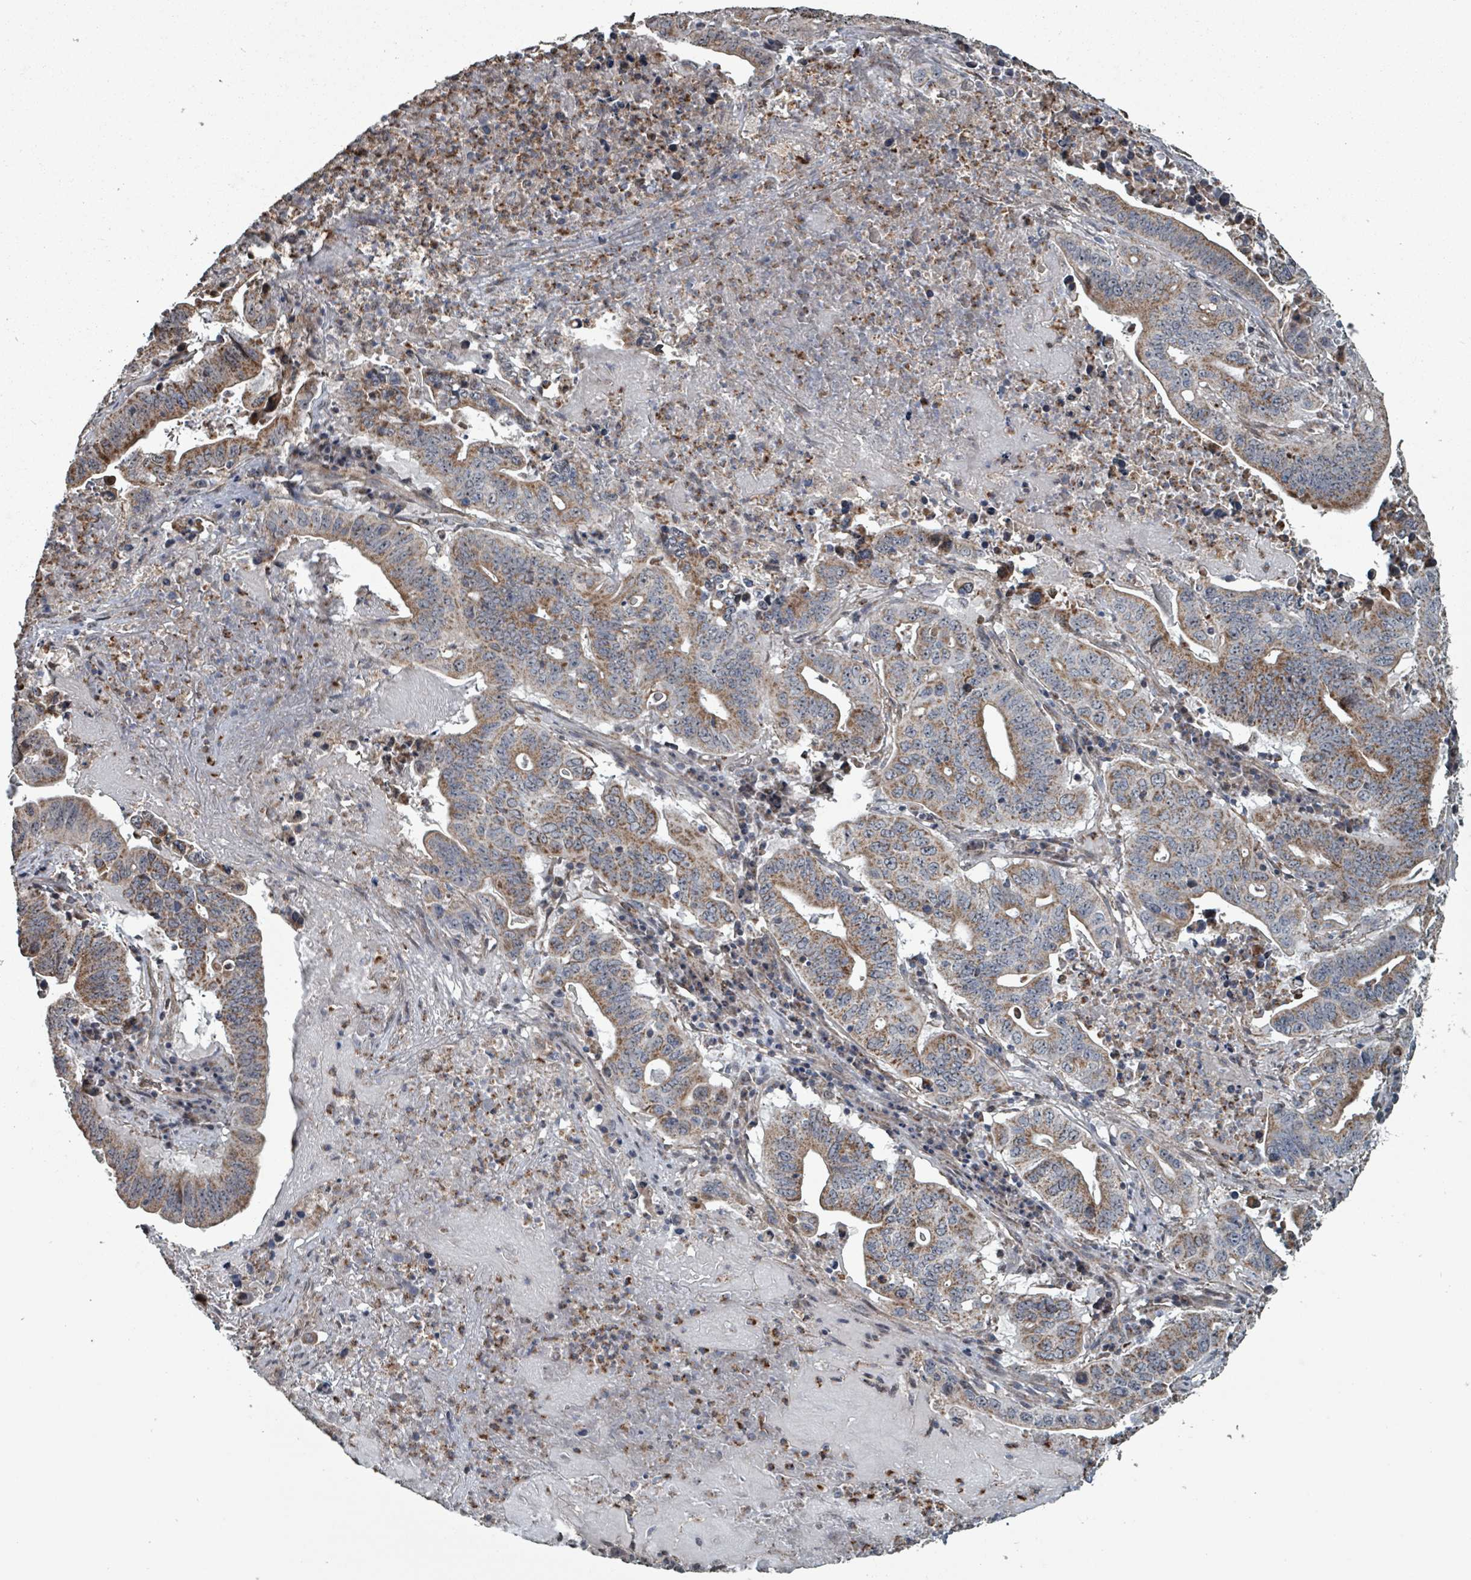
{"staining": {"intensity": "moderate", "quantity": ">75%", "location": "cytoplasmic/membranous"}, "tissue": "lung cancer", "cell_type": "Tumor cells", "image_type": "cancer", "snomed": [{"axis": "morphology", "description": "Adenocarcinoma, NOS"}, {"axis": "topography", "description": "Lung"}], "caption": "A photomicrograph of human lung cancer stained for a protein demonstrates moderate cytoplasmic/membranous brown staining in tumor cells. Ihc stains the protein in brown and the nuclei are stained blue.", "gene": "MRPL4", "patient": {"sex": "female", "age": 60}}